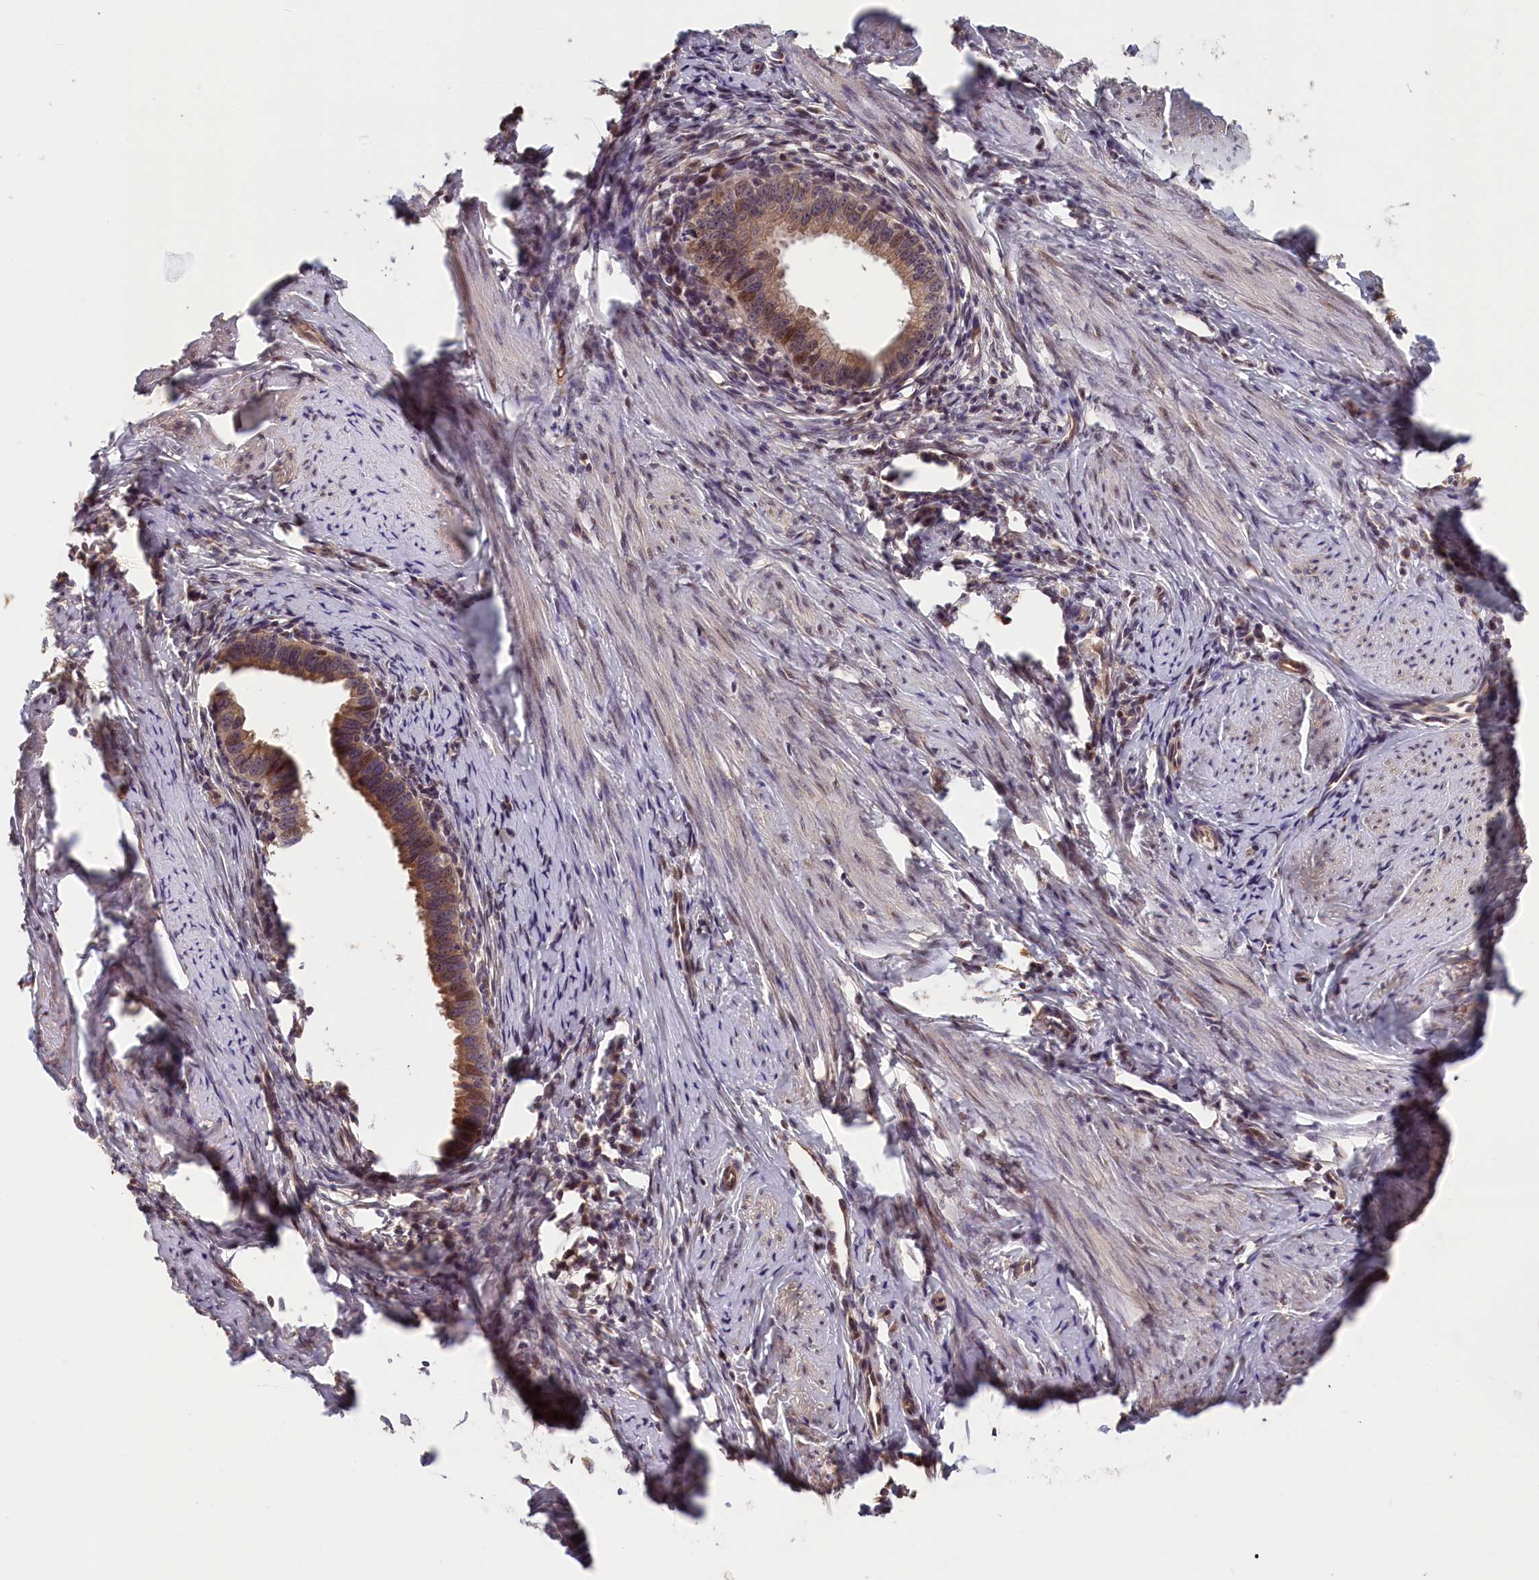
{"staining": {"intensity": "moderate", "quantity": ">75%", "location": "cytoplasmic/membranous,nuclear"}, "tissue": "cervical cancer", "cell_type": "Tumor cells", "image_type": "cancer", "snomed": [{"axis": "morphology", "description": "Adenocarcinoma, NOS"}, {"axis": "topography", "description": "Cervix"}], "caption": "Cervical cancer stained with DAB (3,3'-diaminobenzidine) immunohistochemistry (IHC) reveals medium levels of moderate cytoplasmic/membranous and nuclear positivity in about >75% of tumor cells.", "gene": "TMEM116", "patient": {"sex": "female", "age": 36}}